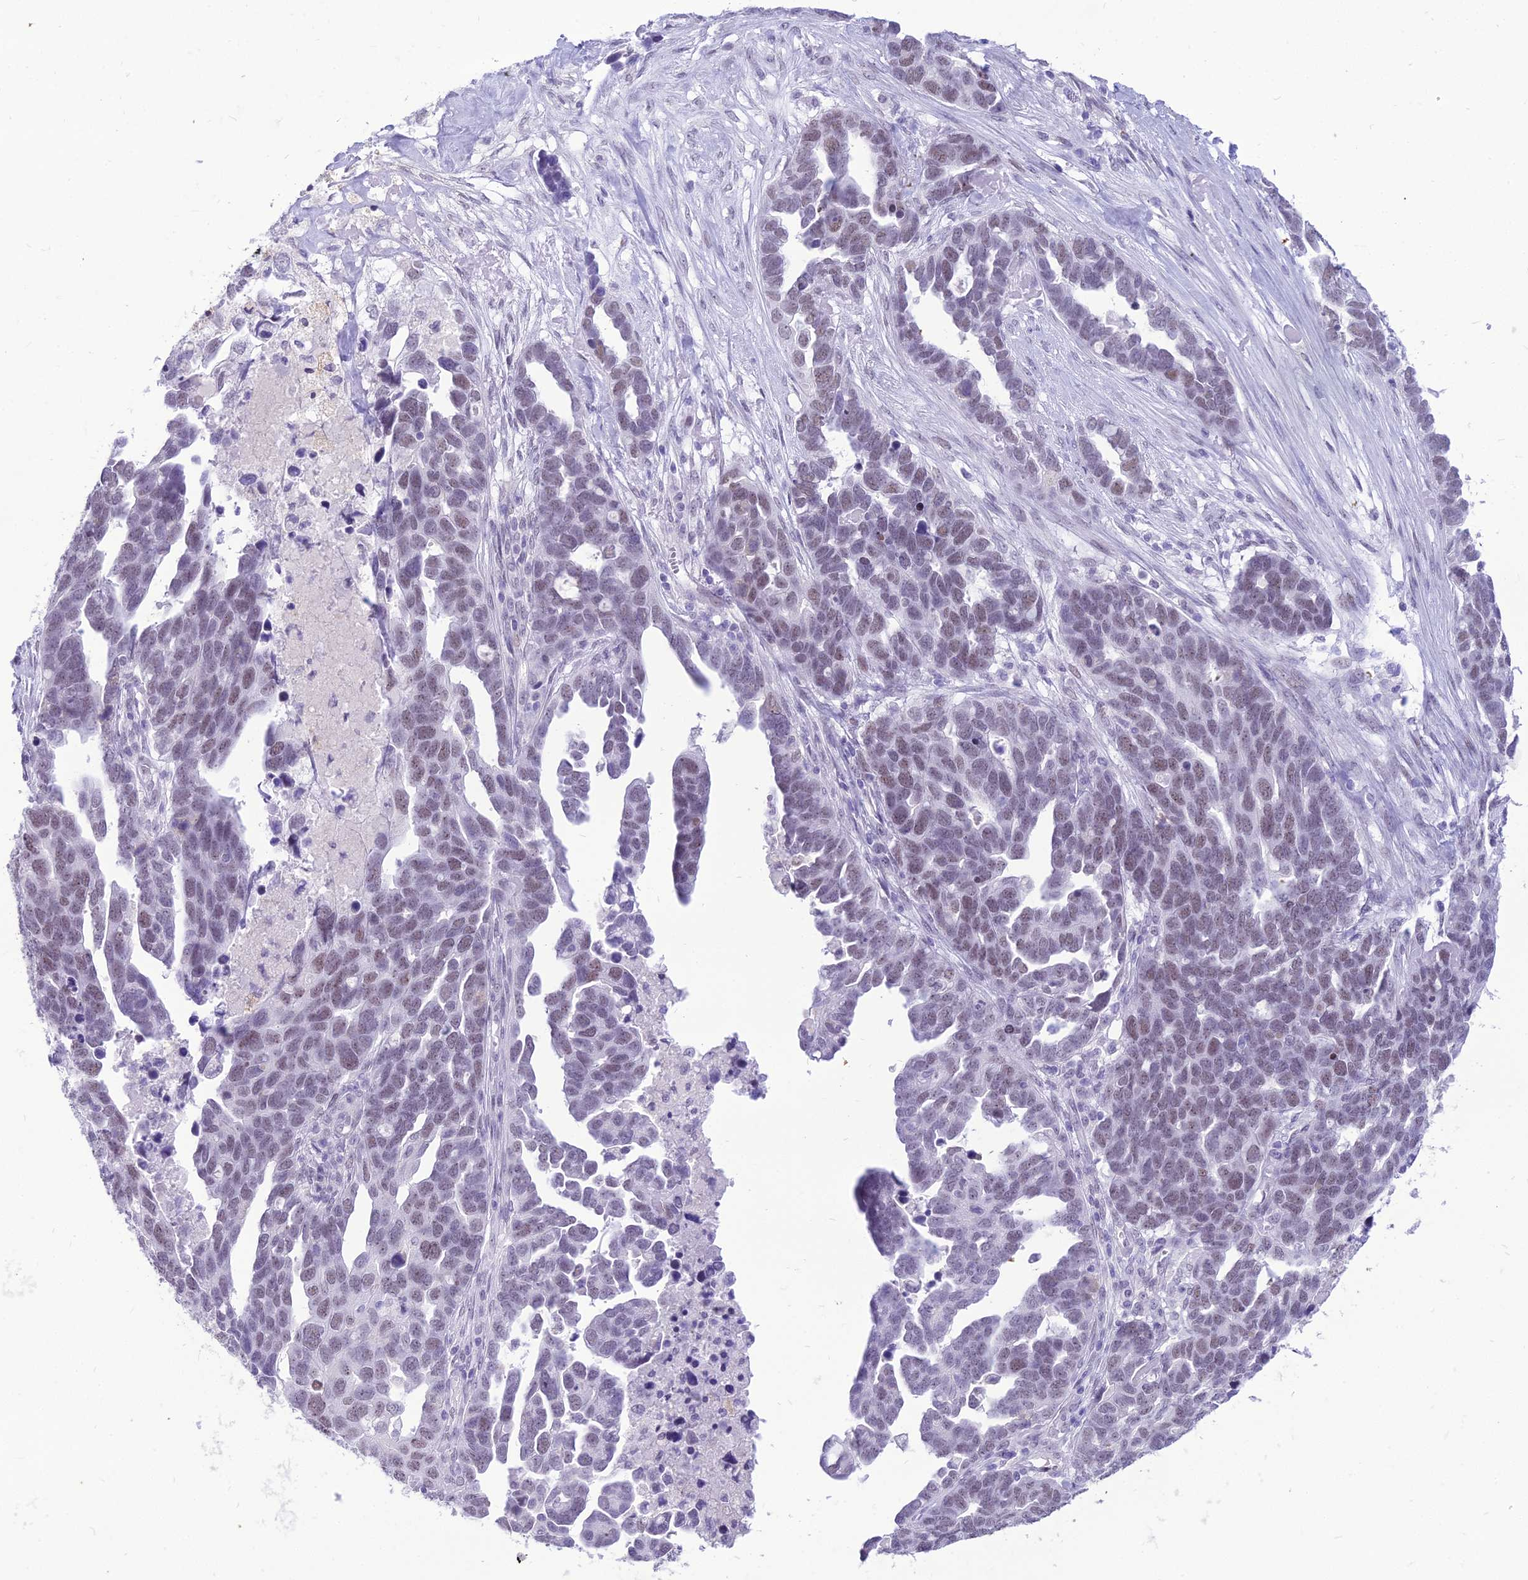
{"staining": {"intensity": "weak", "quantity": "25%-75%", "location": "nuclear"}, "tissue": "ovarian cancer", "cell_type": "Tumor cells", "image_type": "cancer", "snomed": [{"axis": "morphology", "description": "Cystadenocarcinoma, serous, NOS"}, {"axis": "topography", "description": "Ovary"}], "caption": "Immunohistochemical staining of human ovarian cancer shows low levels of weak nuclear protein expression in about 25%-75% of tumor cells.", "gene": "DHX40", "patient": {"sex": "female", "age": 54}}